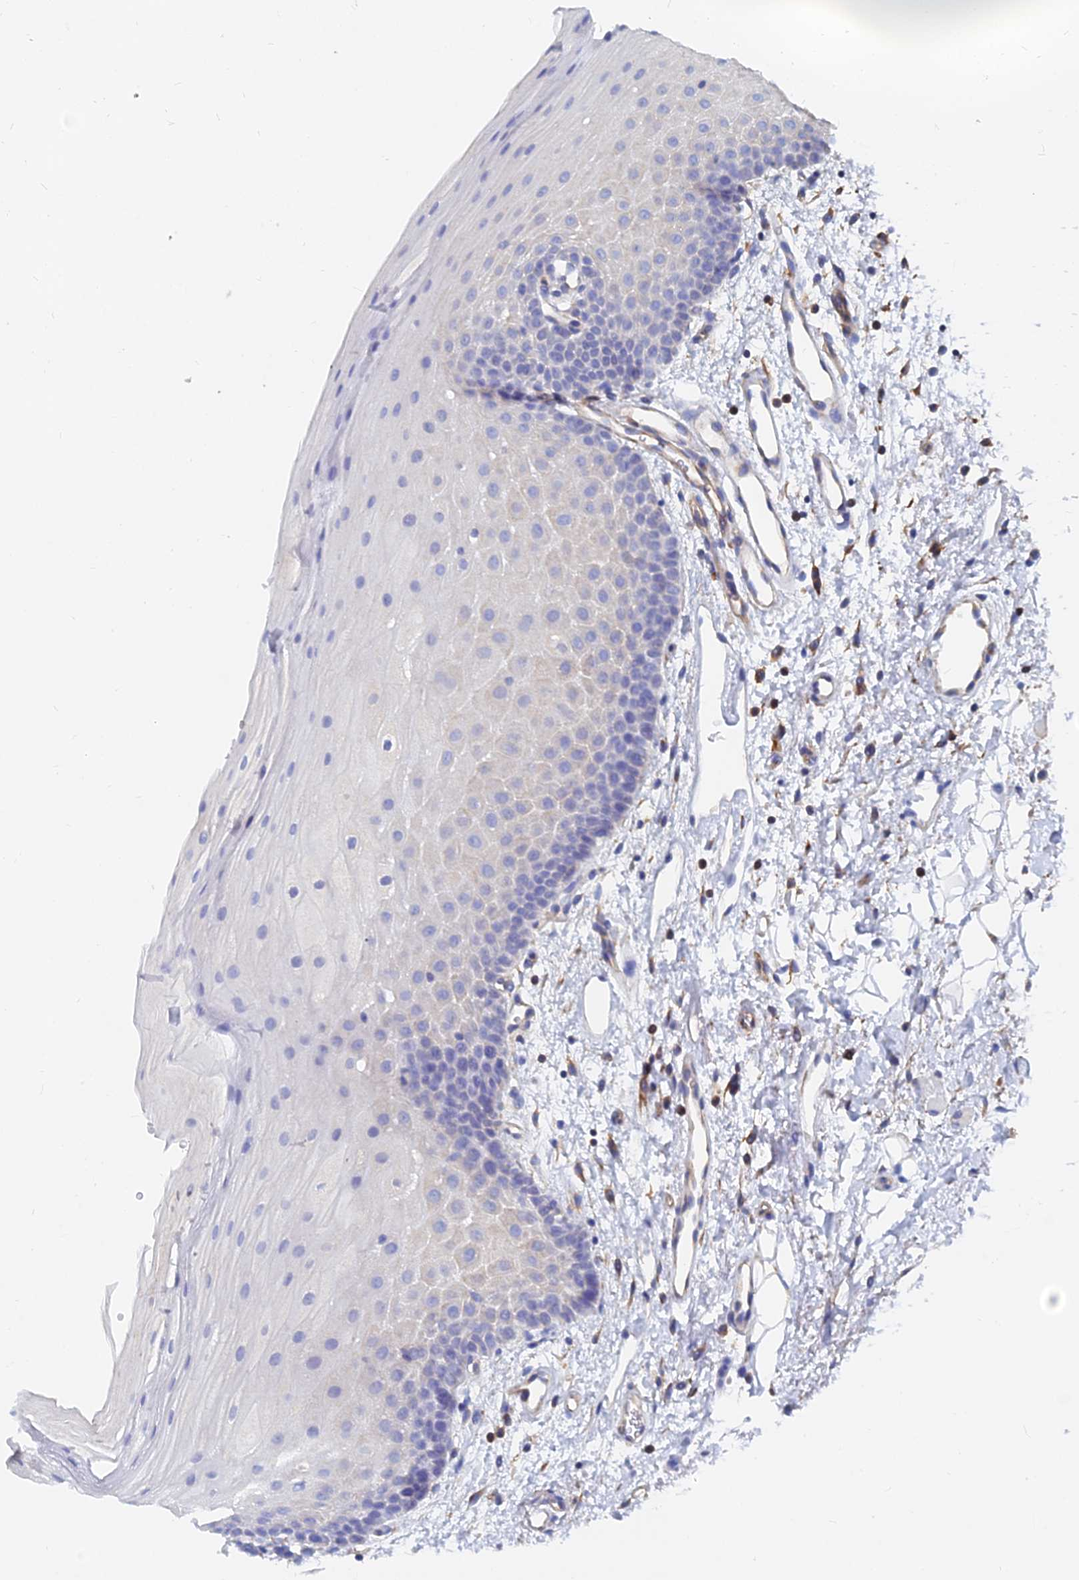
{"staining": {"intensity": "weak", "quantity": "25%-75%", "location": "cytoplasmic/membranous"}, "tissue": "oral mucosa", "cell_type": "Squamous epithelial cells", "image_type": "normal", "snomed": [{"axis": "morphology", "description": "Normal tissue, NOS"}, {"axis": "topography", "description": "Oral tissue"}], "caption": "A brown stain highlights weak cytoplasmic/membranous staining of a protein in squamous epithelial cells of unremarkable human oral mucosa. (DAB (3,3'-diaminobenzidine) IHC with brightfield microscopy, high magnification).", "gene": "FFAR3", "patient": {"sex": "male", "age": 68}}